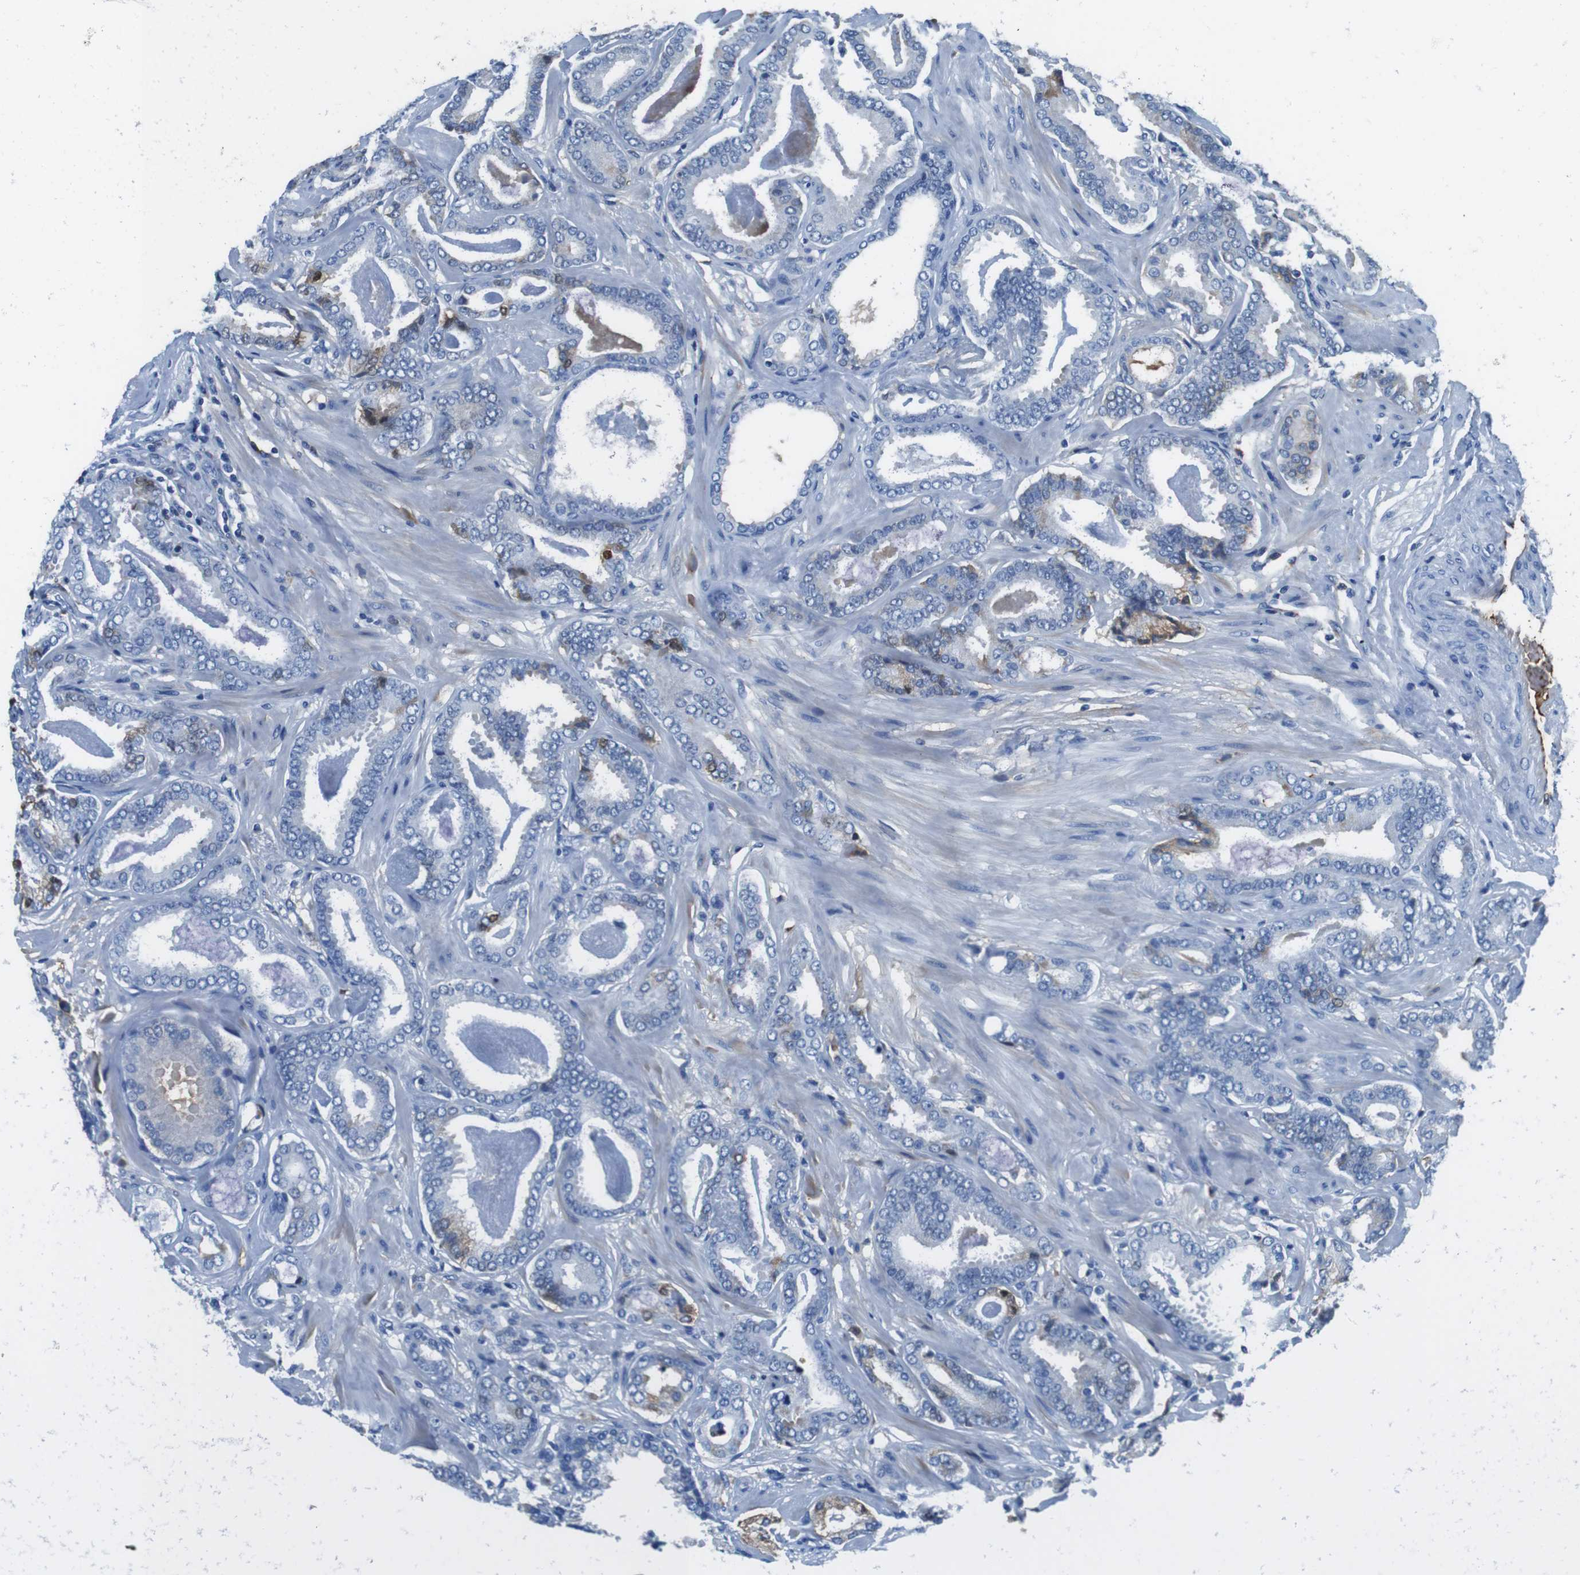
{"staining": {"intensity": "moderate", "quantity": "<25%", "location": "nuclear"}, "tissue": "prostate cancer", "cell_type": "Tumor cells", "image_type": "cancer", "snomed": [{"axis": "morphology", "description": "Adenocarcinoma, Low grade"}, {"axis": "topography", "description": "Prostate"}], "caption": "A low amount of moderate nuclear staining is appreciated in approximately <25% of tumor cells in prostate adenocarcinoma (low-grade) tissue.", "gene": "TMPRSS15", "patient": {"sex": "male", "age": 53}}